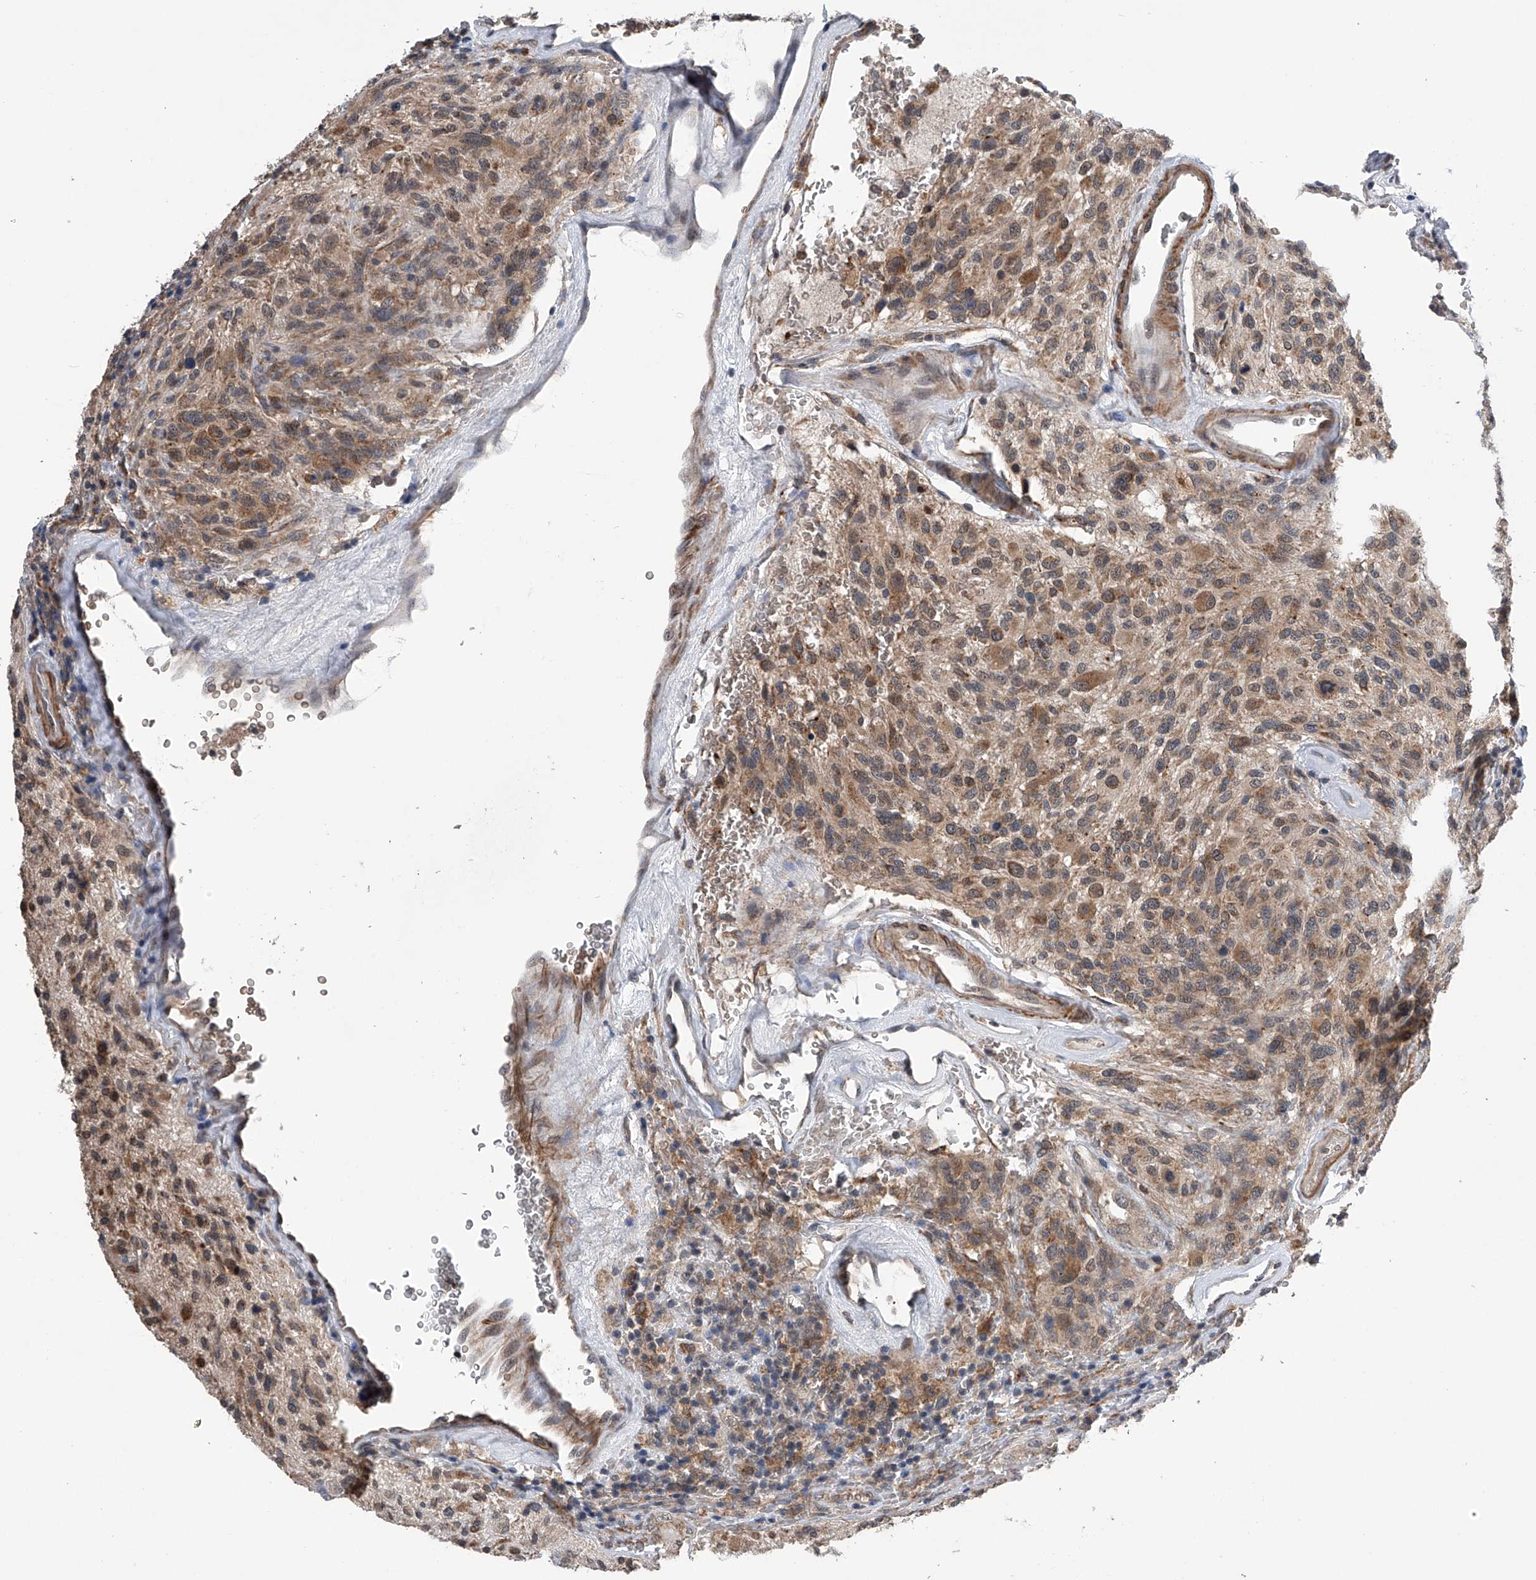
{"staining": {"intensity": "moderate", "quantity": "<25%", "location": "cytoplasmic/membranous"}, "tissue": "glioma", "cell_type": "Tumor cells", "image_type": "cancer", "snomed": [{"axis": "morphology", "description": "Glioma, malignant, High grade"}, {"axis": "topography", "description": "Brain"}], "caption": "Moderate cytoplasmic/membranous positivity for a protein is identified in approximately <25% of tumor cells of glioma using immunohistochemistry.", "gene": "SPOCK1", "patient": {"sex": "male", "age": 47}}